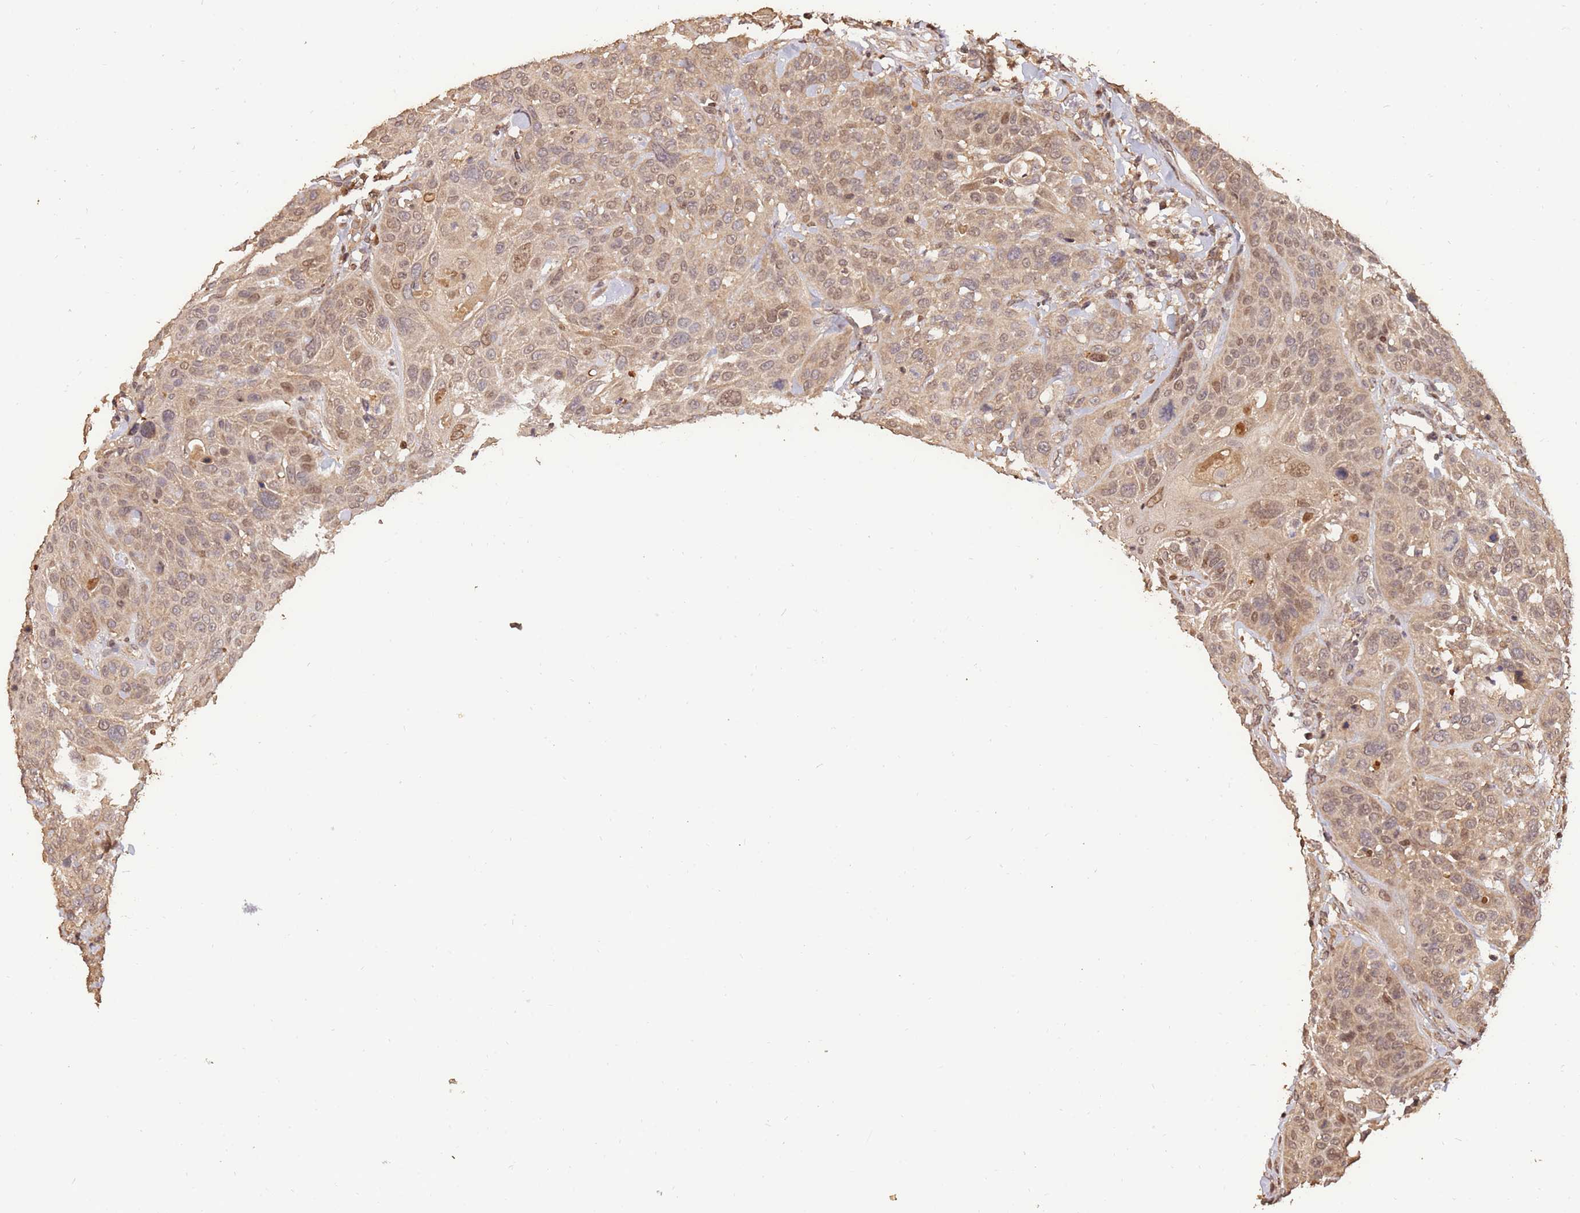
{"staining": {"intensity": "strong", "quantity": "25%-75%", "location": "cytoplasmic/membranous,nuclear"}, "tissue": "oral mucosa", "cell_type": "Squamous epithelial cells", "image_type": "normal", "snomed": [{"axis": "morphology", "description": "Normal tissue, NOS"}, {"axis": "topography", "description": "Skeletal muscle"}, {"axis": "topography", "description": "Oral tissue"}, {"axis": "topography", "description": "Salivary gland"}, {"axis": "topography", "description": "Peripheral nerve tissue"}], "caption": "Oral mucosa stained with immunohistochemistry (IHC) exhibits strong cytoplasmic/membranous,nuclear staining in approximately 25%-75% of squamous epithelial cells.", "gene": "RGS14", "patient": {"sex": "male", "age": 54}}